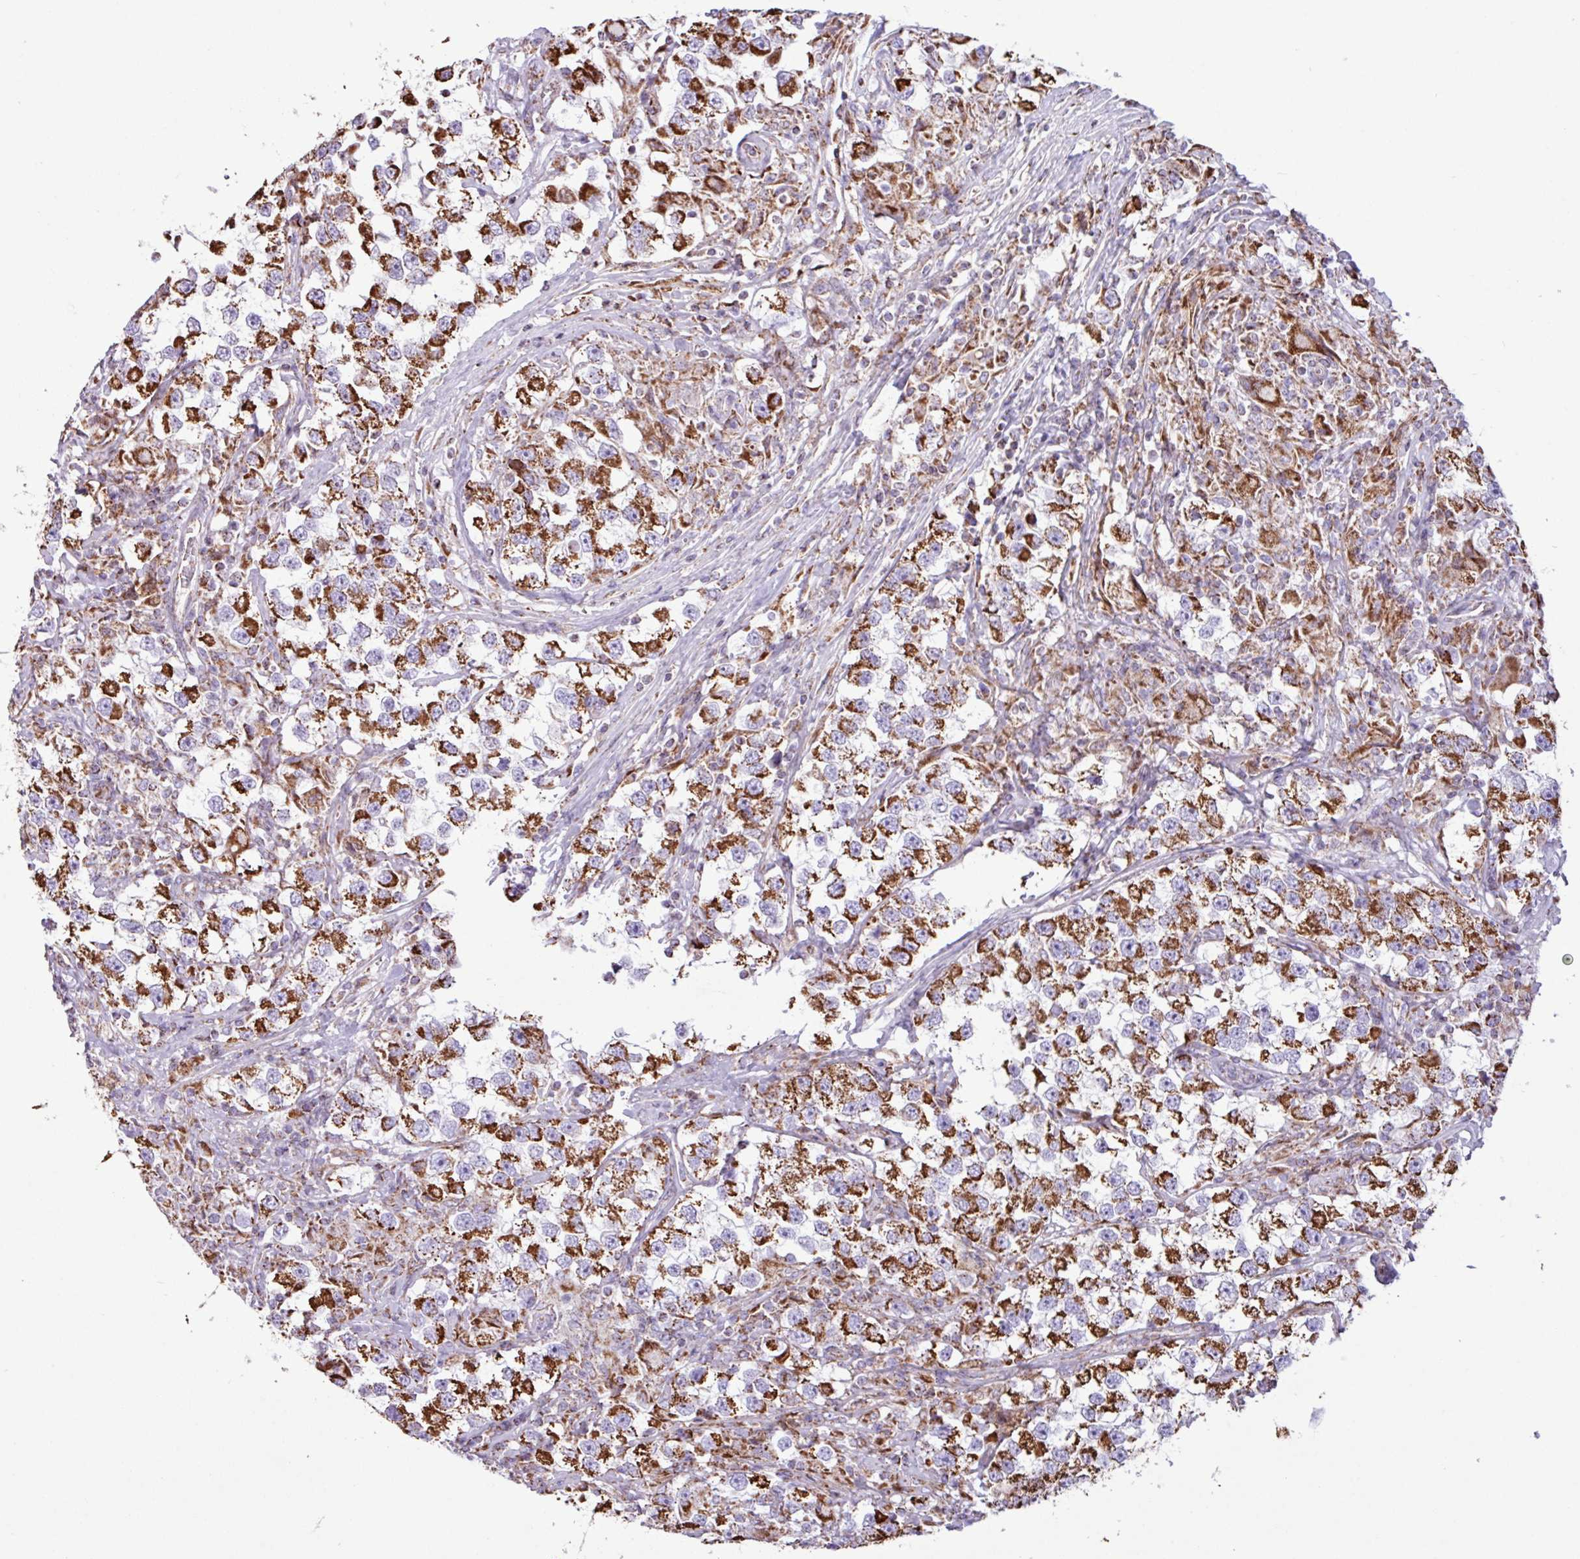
{"staining": {"intensity": "strong", "quantity": ">75%", "location": "cytoplasmic/membranous"}, "tissue": "testis cancer", "cell_type": "Tumor cells", "image_type": "cancer", "snomed": [{"axis": "morphology", "description": "Seminoma, NOS"}, {"axis": "topography", "description": "Testis"}], "caption": "A brown stain highlights strong cytoplasmic/membranous staining of a protein in seminoma (testis) tumor cells.", "gene": "RTL3", "patient": {"sex": "male", "age": 46}}